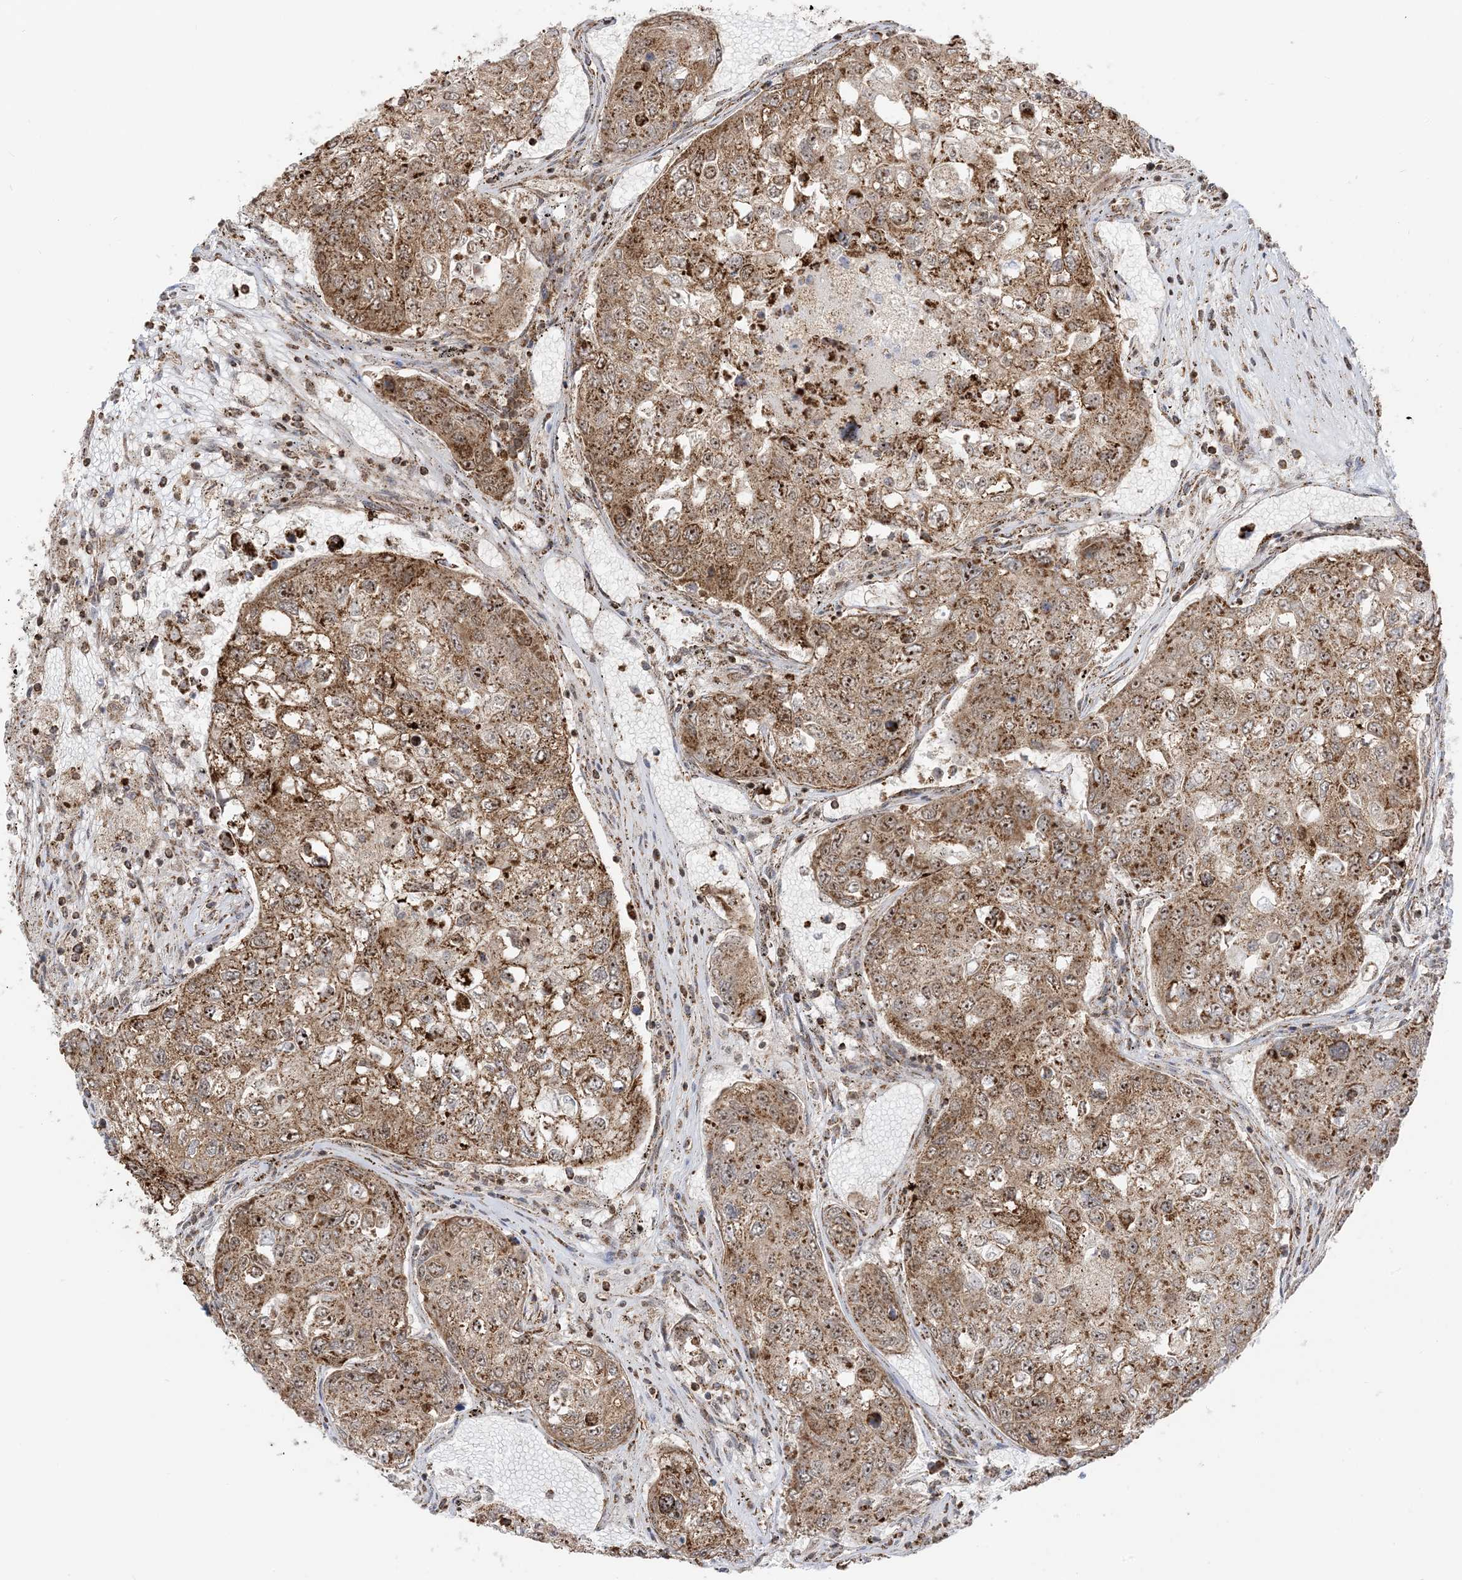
{"staining": {"intensity": "moderate", "quantity": ">75%", "location": "cytoplasmic/membranous,nuclear"}, "tissue": "urothelial cancer", "cell_type": "Tumor cells", "image_type": "cancer", "snomed": [{"axis": "morphology", "description": "Urothelial carcinoma, High grade"}, {"axis": "topography", "description": "Lymph node"}, {"axis": "topography", "description": "Urinary bladder"}], "caption": "Immunohistochemistry (IHC) (DAB) staining of high-grade urothelial carcinoma reveals moderate cytoplasmic/membranous and nuclear protein expression in approximately >75% of tumor cells.", "gene": "MAPKBP1", "patient": {"sex": "male", "age": 51}}